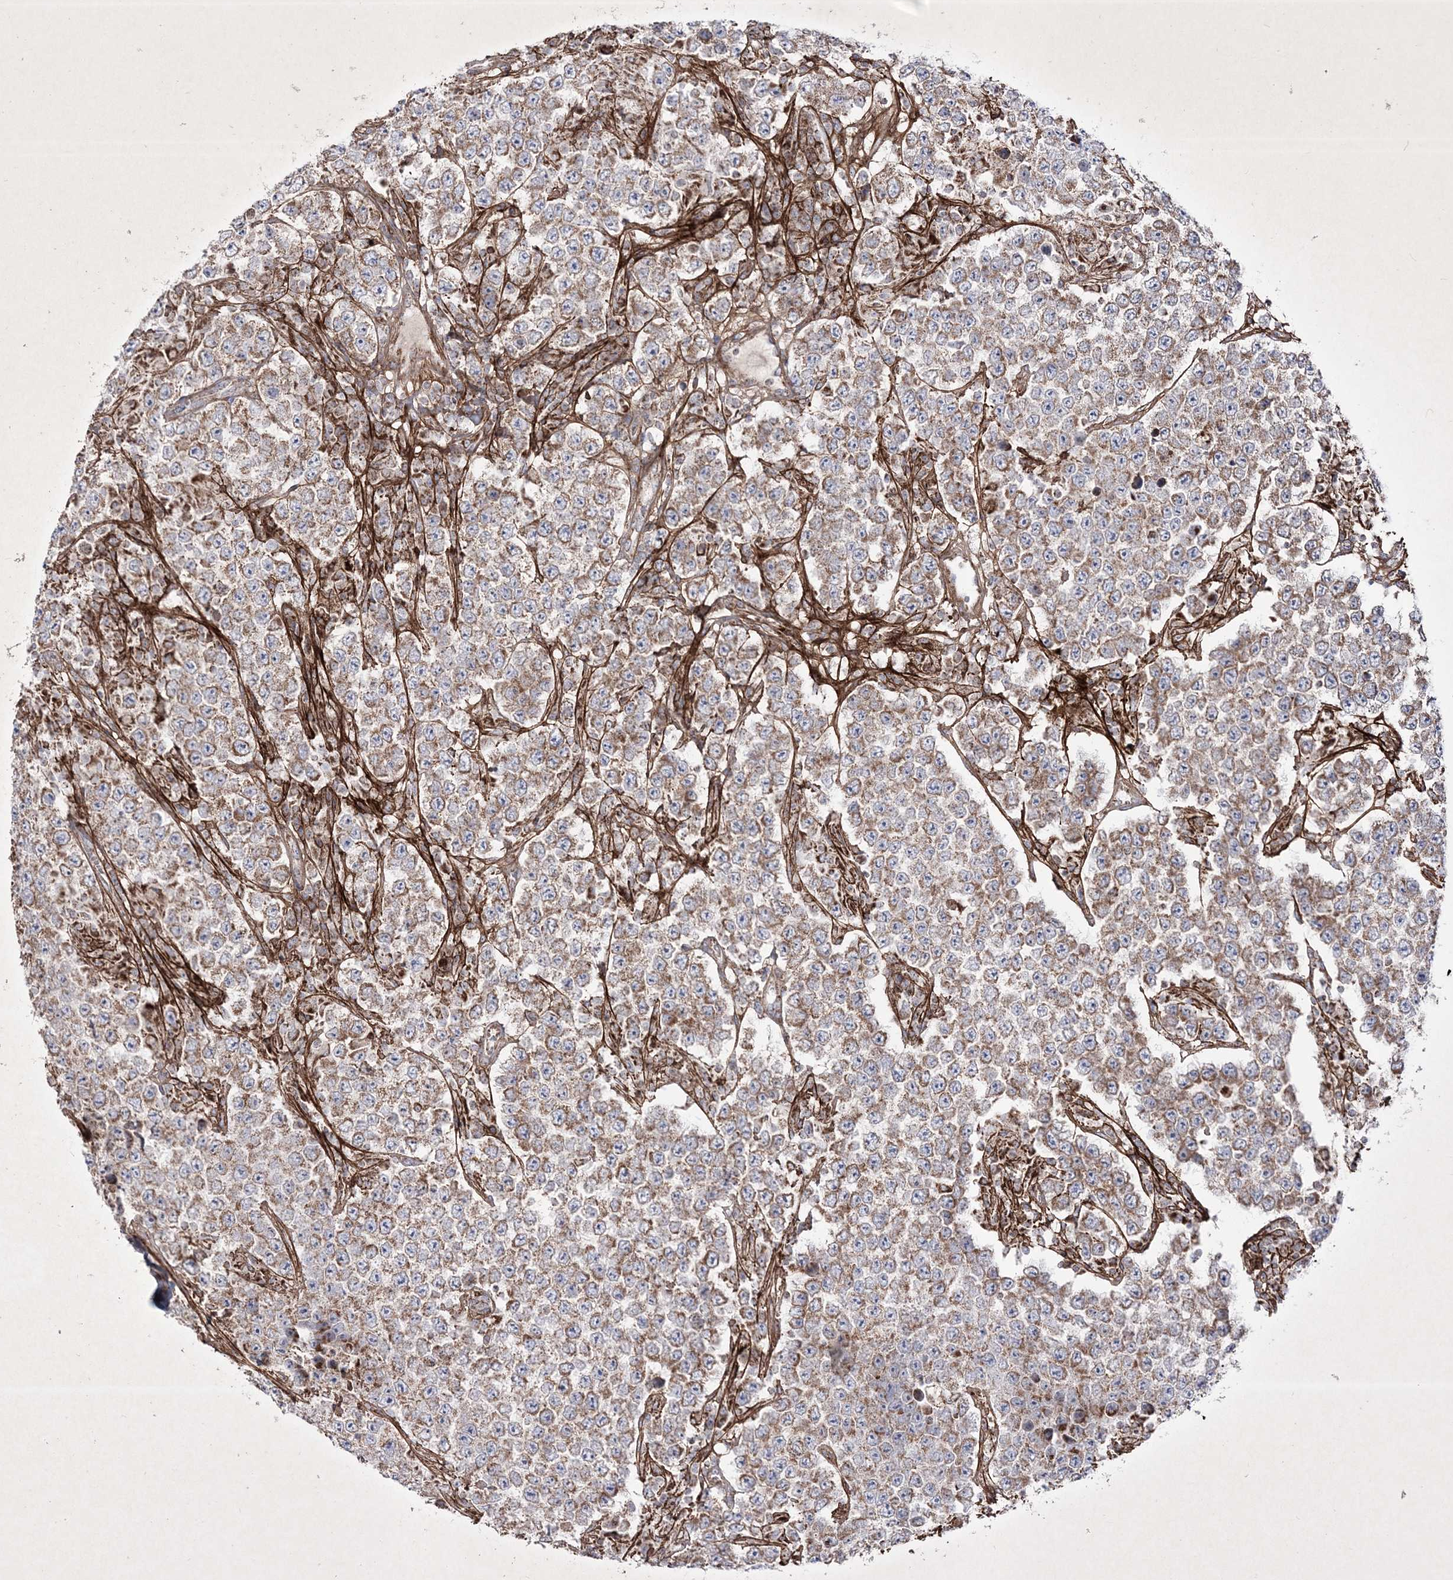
{"staining": {"intensity": "moderate", "quantity": ">75%", "location": "cytoplasmic/membranous"}, "tissue": "testis cancer", "cell_type": "Tumor cells", "image_type": "cancer", "snomed": [{"axis": "morphology", "description": "Normal tissue, NOS"}, {"axis": "morphology", "description": "Urothelial carcinoma, High grade"}, {"axis": "morphology", "description": "Seminoma, NOS"}, {"axis": "morphology", "description": "Carcinoma, Embryonal, NOS"}, {"axis": "topography", "description": "Urinary bladder"}, {"axis": "topography", "description": "Testis"}], "caption": "Tumor cells show moderate cytoplasmic/membranous staining in approximately >75% of cells in testis cancer.", "gene": "RICTOR", "patient": {"sex": "male", "age": 41}}